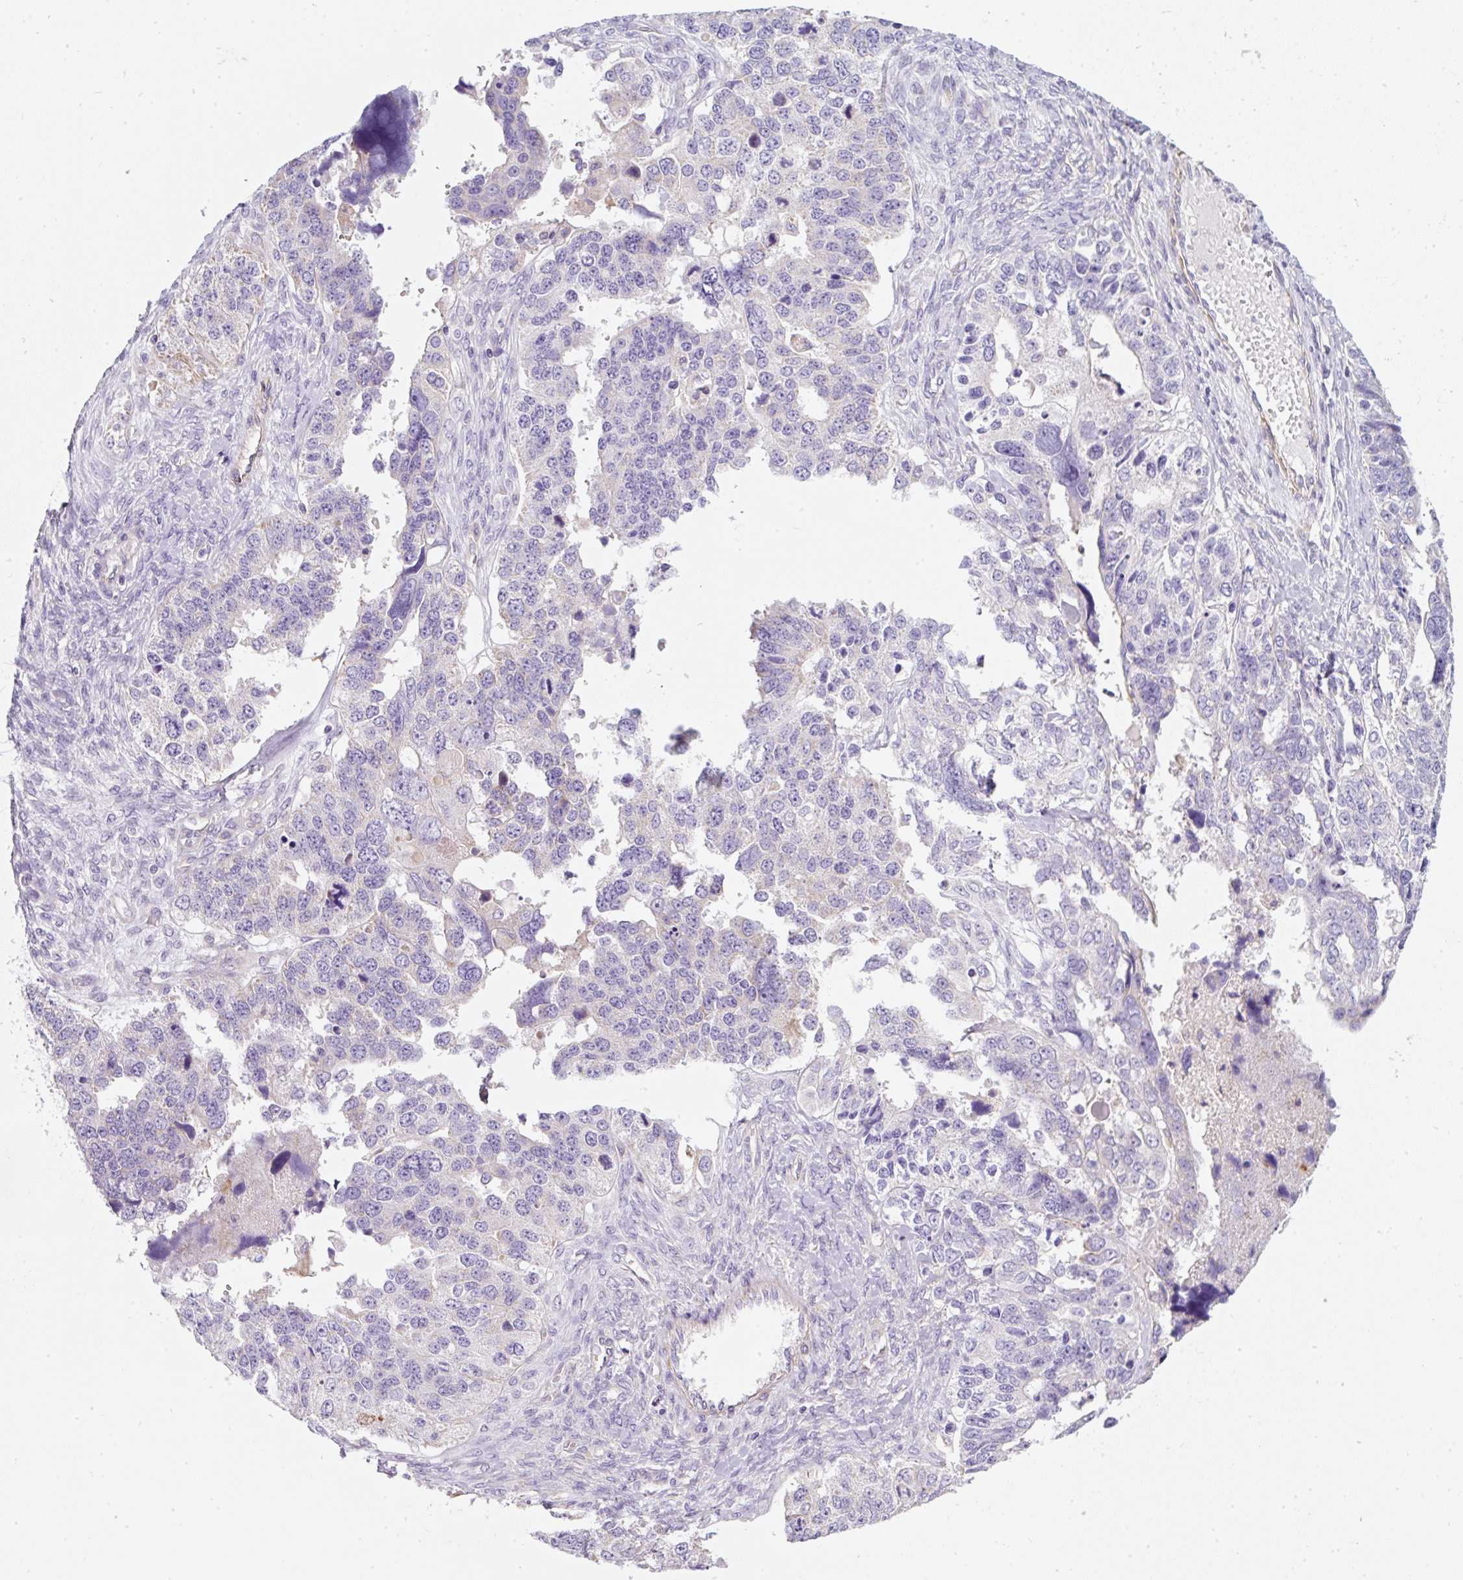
{"staining": {"intensity": "negative", "quantity": "none", "location": "none"}, "tissue": "ovarian cancer", "cell_type": "Tumor cells", "image_type": "cancer", "snomed": [{"axis": "morphology", "description": "Cystadenocarcinoma, serous, NOS"}, {"axis": "topography", "description": "Ovary"}], "caption": "Human serous cystadenocarcinoma (ovarian) stained for a protein using immunohistochemistry (IHC) shows no staining in tumor cells.", "gene": "ERAP2", "patient": {"sex": "female", "age": 76}}